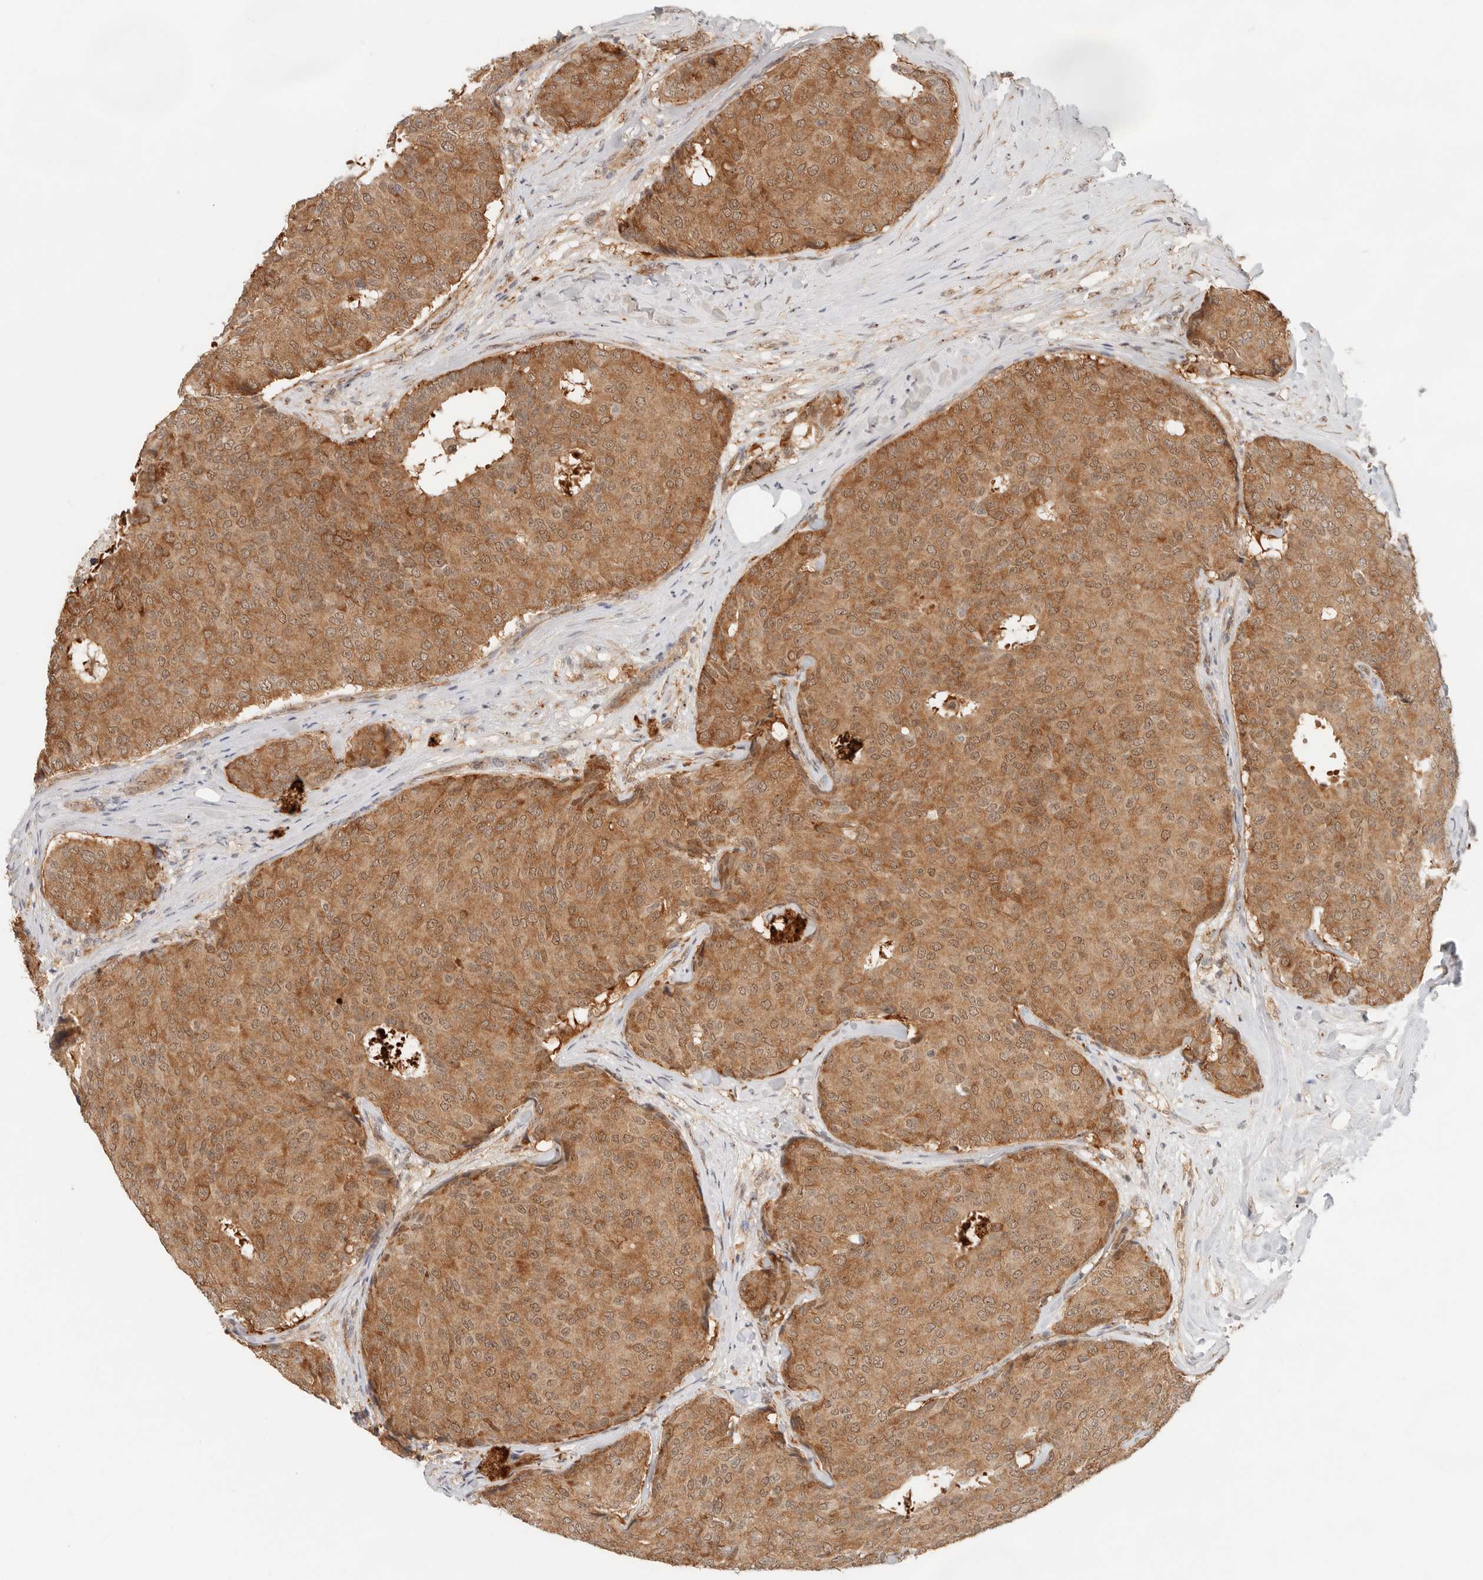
{"staining": {"intensity": "moderate", "quantity": ">75%", "location": "cytoplasmic/membranous"}, "tissue": "breast cancer", "cell_type": "Tumor cells", "image_type": "cancer", "snomed": [{"axis": "morphology", "description": "Duct carcinoma"}, {"axis": "topography", "description": "Breast"}], "caption": "The micrograph reveals a brown stain indicating the presence of a protein in the cytoplasmic/membranous of tumor cells in breast invasive ductal carcinoma.", "gene": "HEXD", "patient": {"sex": "female", "age": 75}}